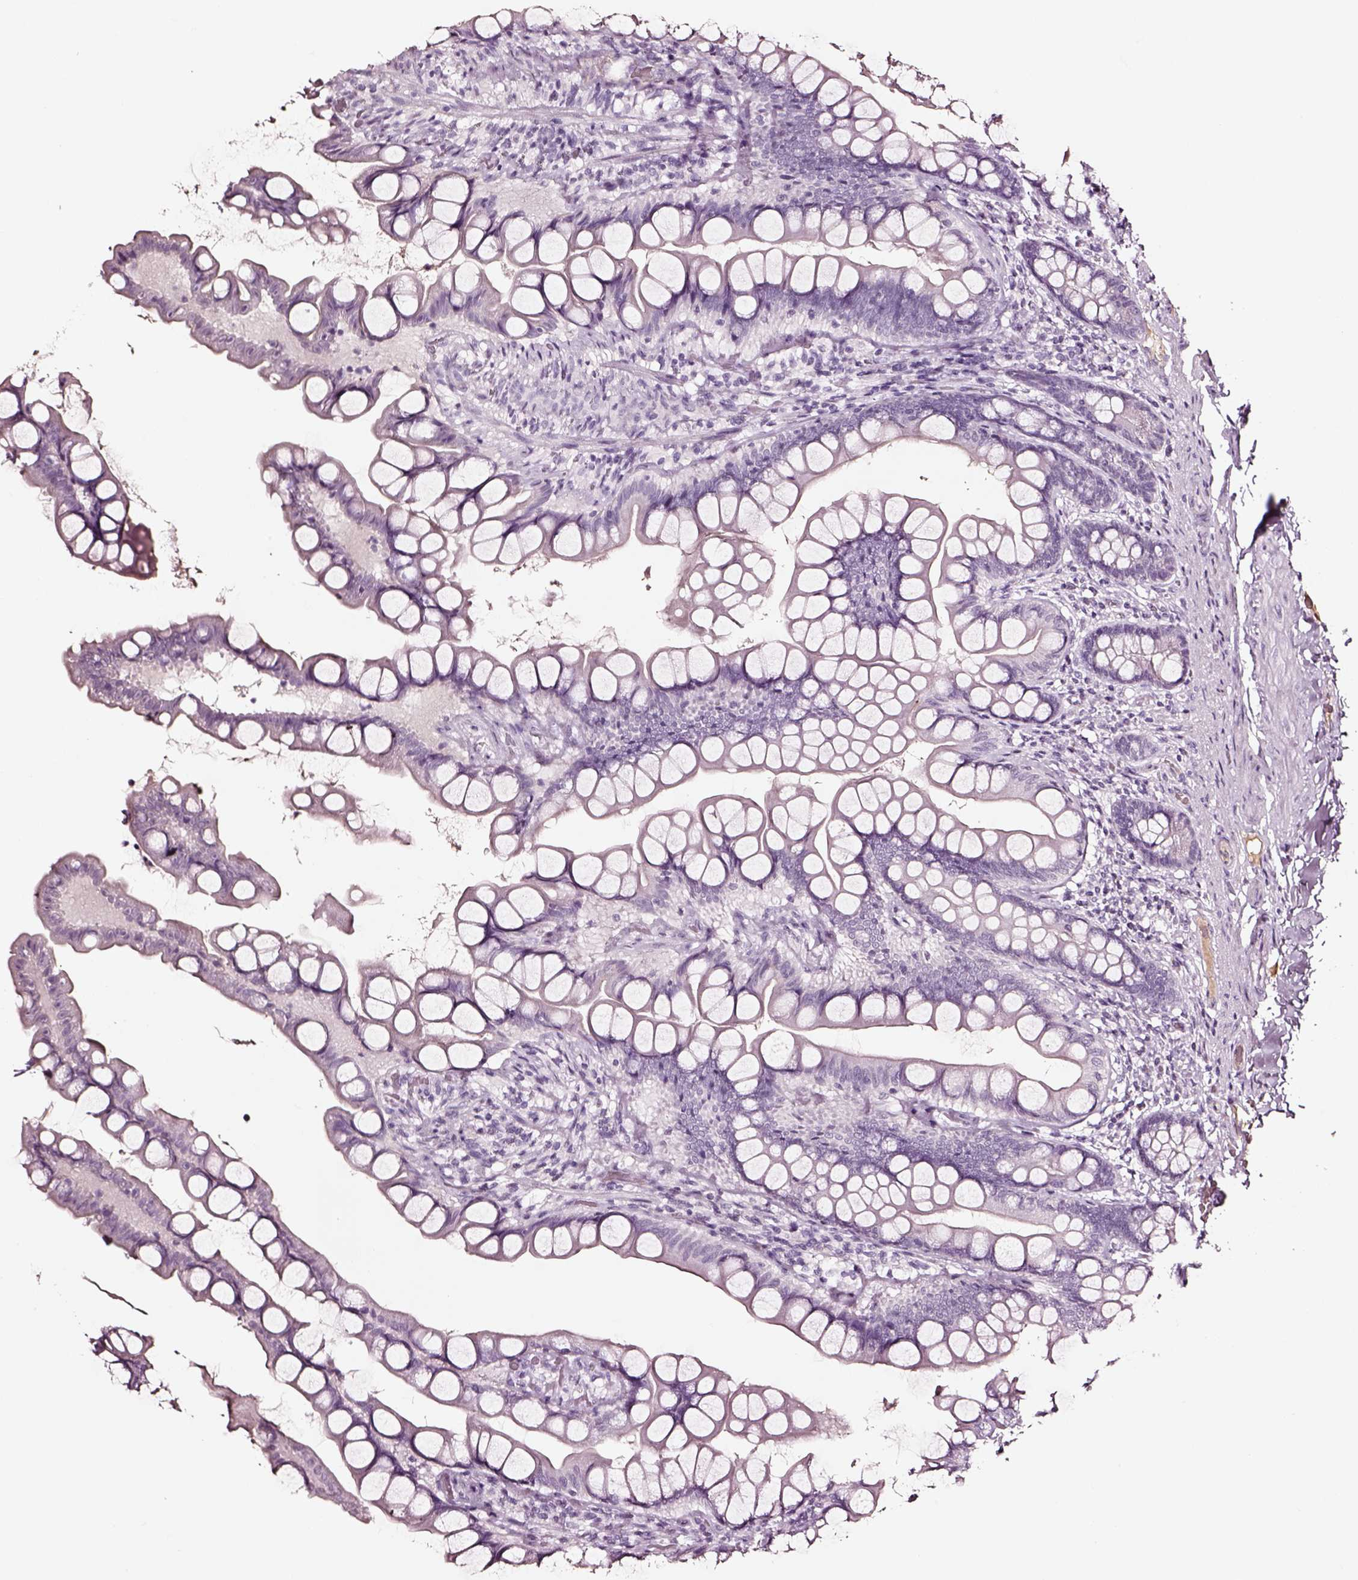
{"staining": {"intensity": "negative", "quantity": "none", "location": "none"}, "tissue": "small intestine", "cell_type": "Glandular cells", "image_type": "normal", "snomed": [{"axis": "morphology", "description": "Normal tissue, NOS"}, {"axis": "topography", "description": "Small intestine"}], "caption": "An image of human small intestine is negative for staining in glandular cells. The staining is performed using DAB brown chromogen with nuclei counter-stained in using hematoxylin.", "gene": "SMIM17", "patient": {"sex": "male", "age": 70}}